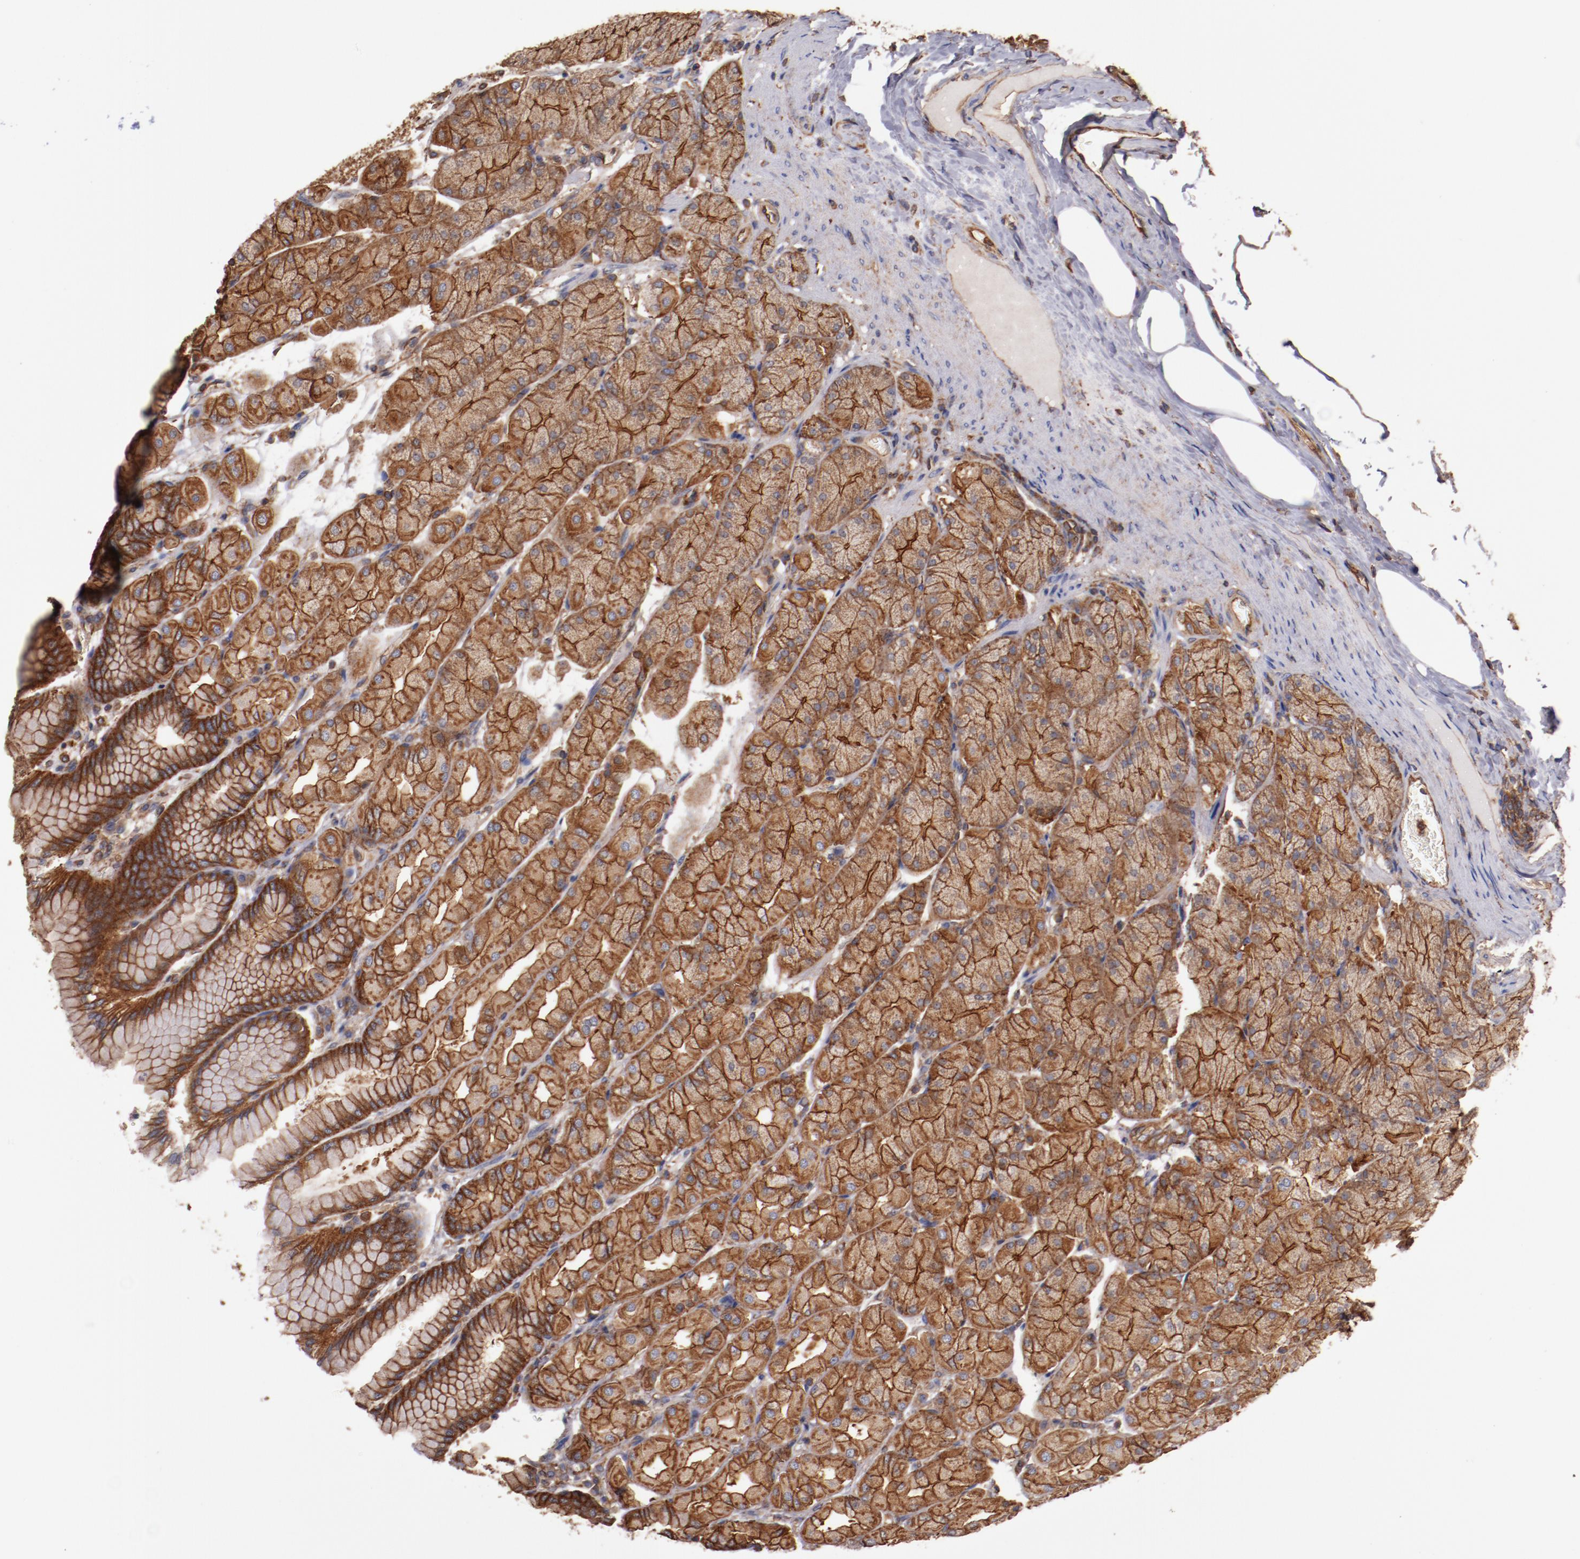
{"staining": {"intensity": "strong", "quantity": ">75%", "location": "cytoplasmic/membranous"}, "tissue": "stomach", "cell_type": "Glandular cells", "image_type": "normal", "snomed": [{"axis": "morphology", "description": "Normal tissue, NOS"}, {"axis": "topography", "description": "Stomach, upper"}], "caption": "Glandular cells reveal high levels of strong cytoplasmic/membranous expression in about >75% of cells in normal human stomach. (brown staining indicates protein expression, while blue staining denotes nuclei).", "gene": "TMOD3", "patient": {"sex": "female", "age": 56}}